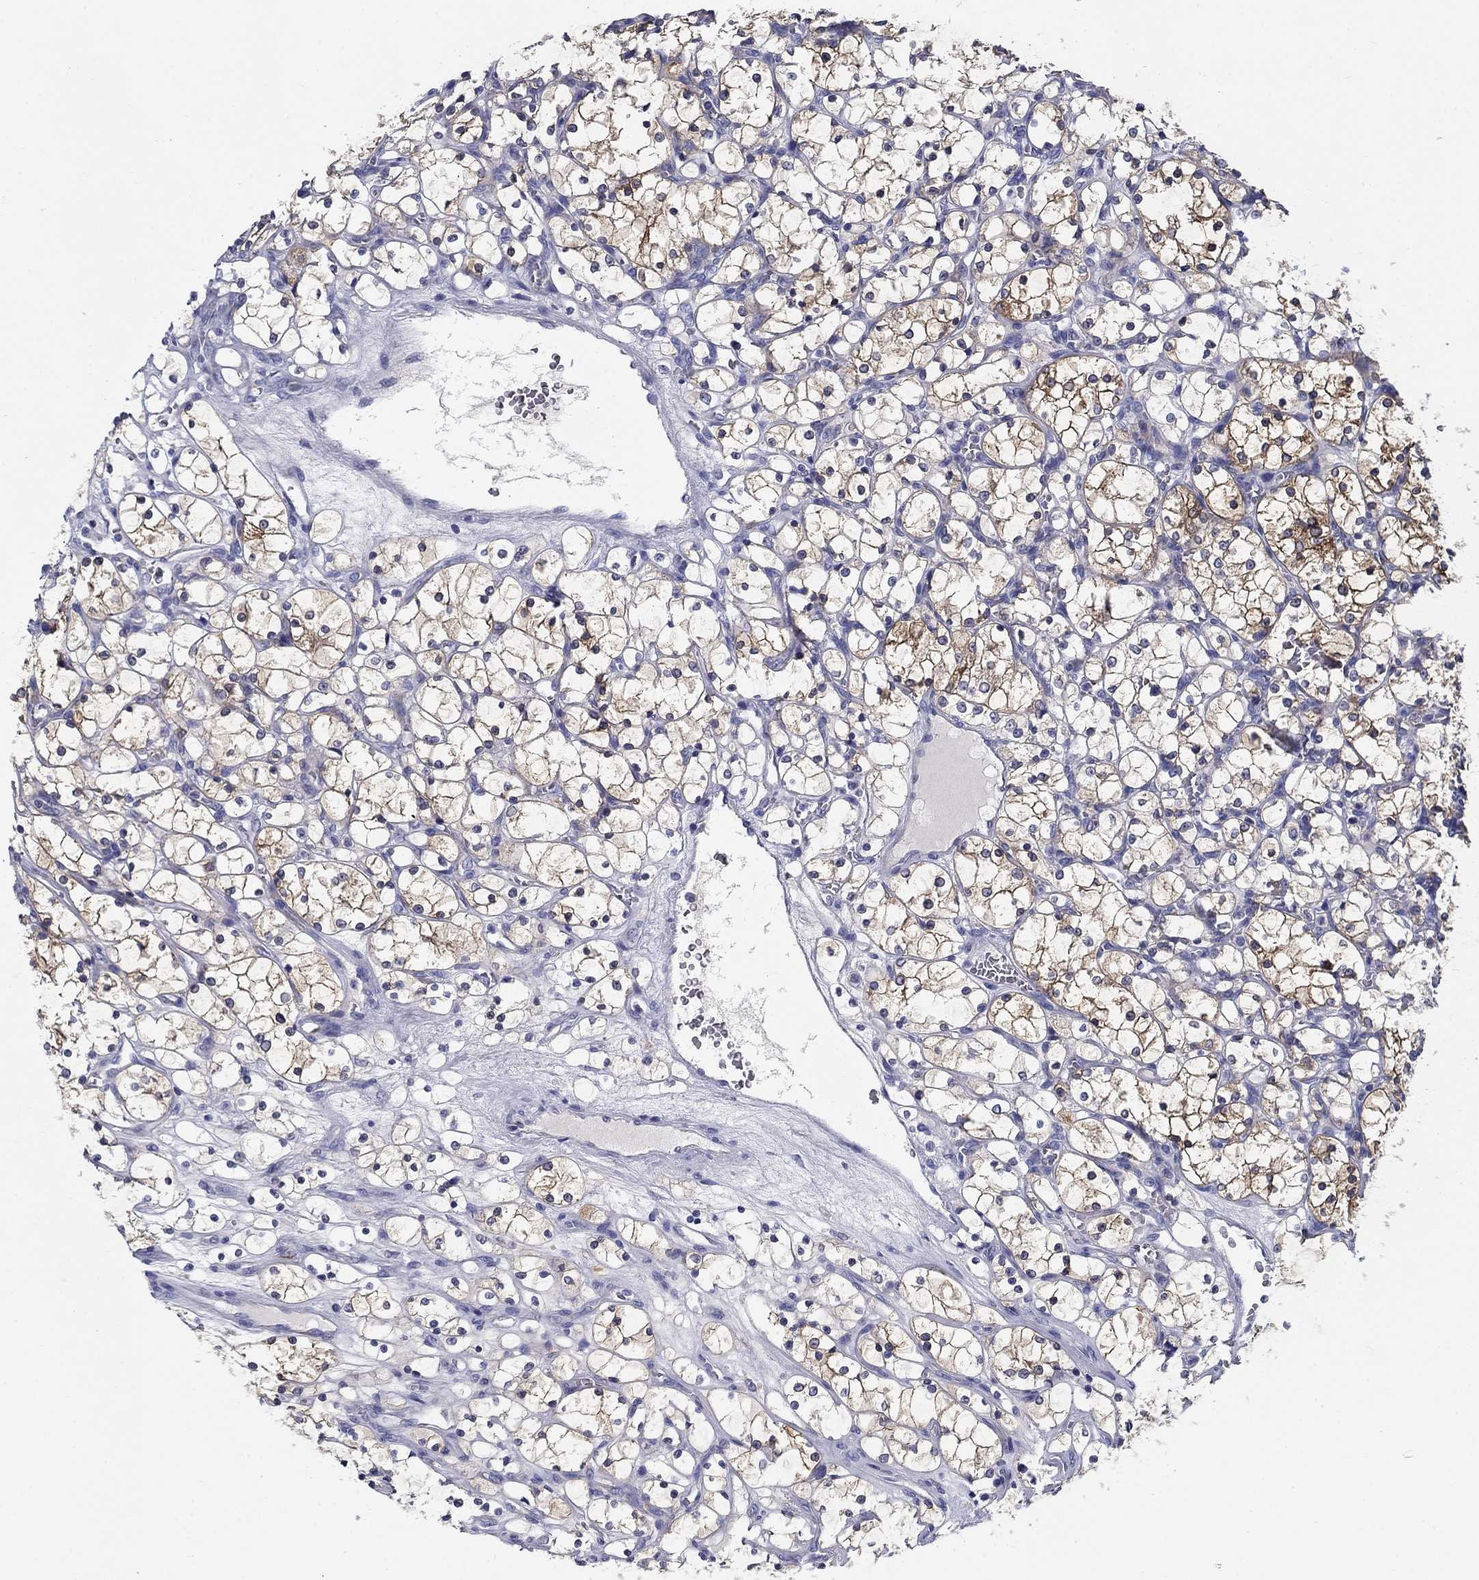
{"staining": {"intensity": "strong", "quantity": "<25%", "location": "cytoplasmic/membranous"}, "tissue": "renal cancer", "cell_type": "Tumor cells", "image_type": "cancer", "snomed": [{"axis": "morphology", "description": "Adenocarcinoma, NOS"}, {"axis": "topography", "description": "Kidney"}], "caption": "High-power microscopy captured an IHC micrograph of renal cancer, revealing strong cytoplasmic/membranous expression in about <25% of tumor cells.", "gene": "UPB1", "patient": {"sex": "female", "age": 69}}